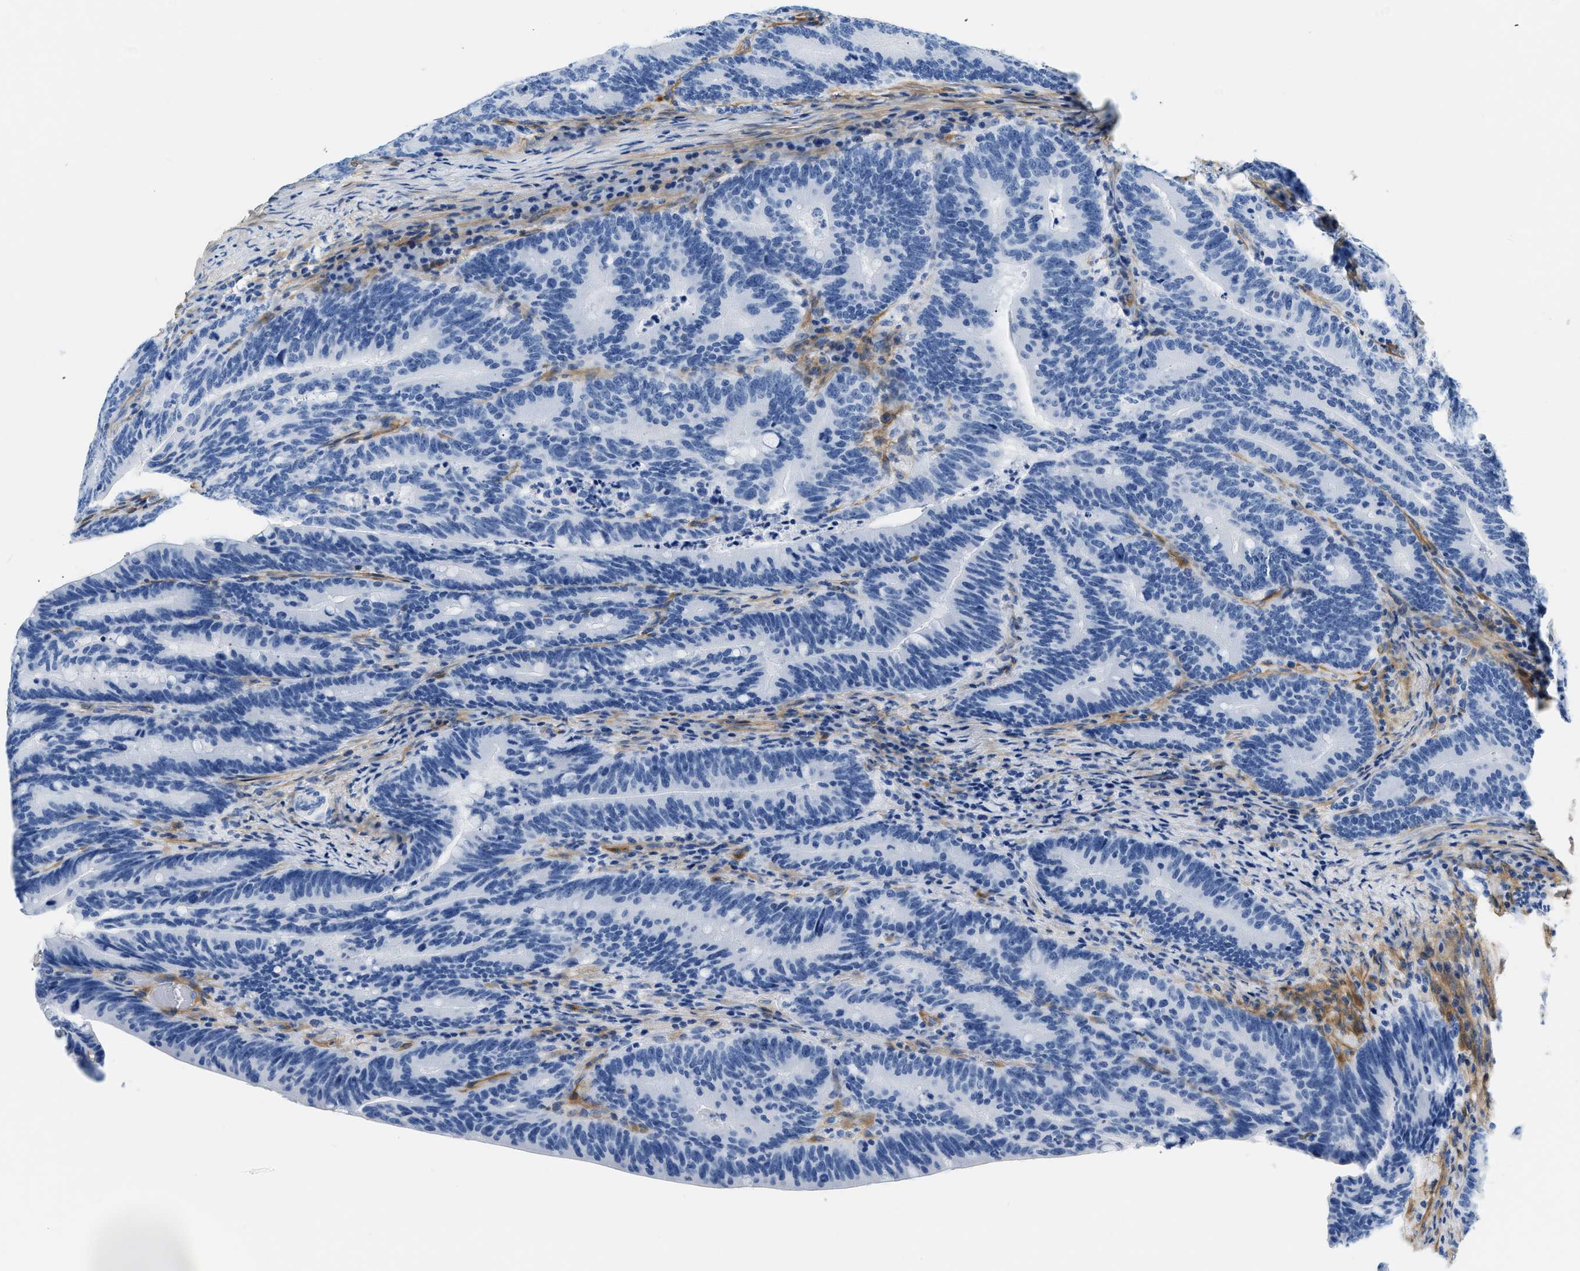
{"staining": {"intensity": "negative", "quantity": "none", "location": "none"}, "tissue": "colorectal cancer", "cell_type": "Tumor cells", "image_type": "cancer", "snomed": [{"axis": "morphology", "description": "Adenocarcinoma, NOS"}, {"axis": "topography", "description": "Colon"}], "caption": "DAB (3,3'-diaminobenzidine) immunohistochemical staining of human adenocarcinoma (colorectal) shows no significant positivity in tumor cells. The staining was performed using DAB (3,3'-diaminobenzidine) to visualize the protein expression in brown, while the nuclei were stained in blue with hematoxylin (Magnification: 20x).", "gene": "PDGFRB", "patient": {"sex": "female", "age": 66}}